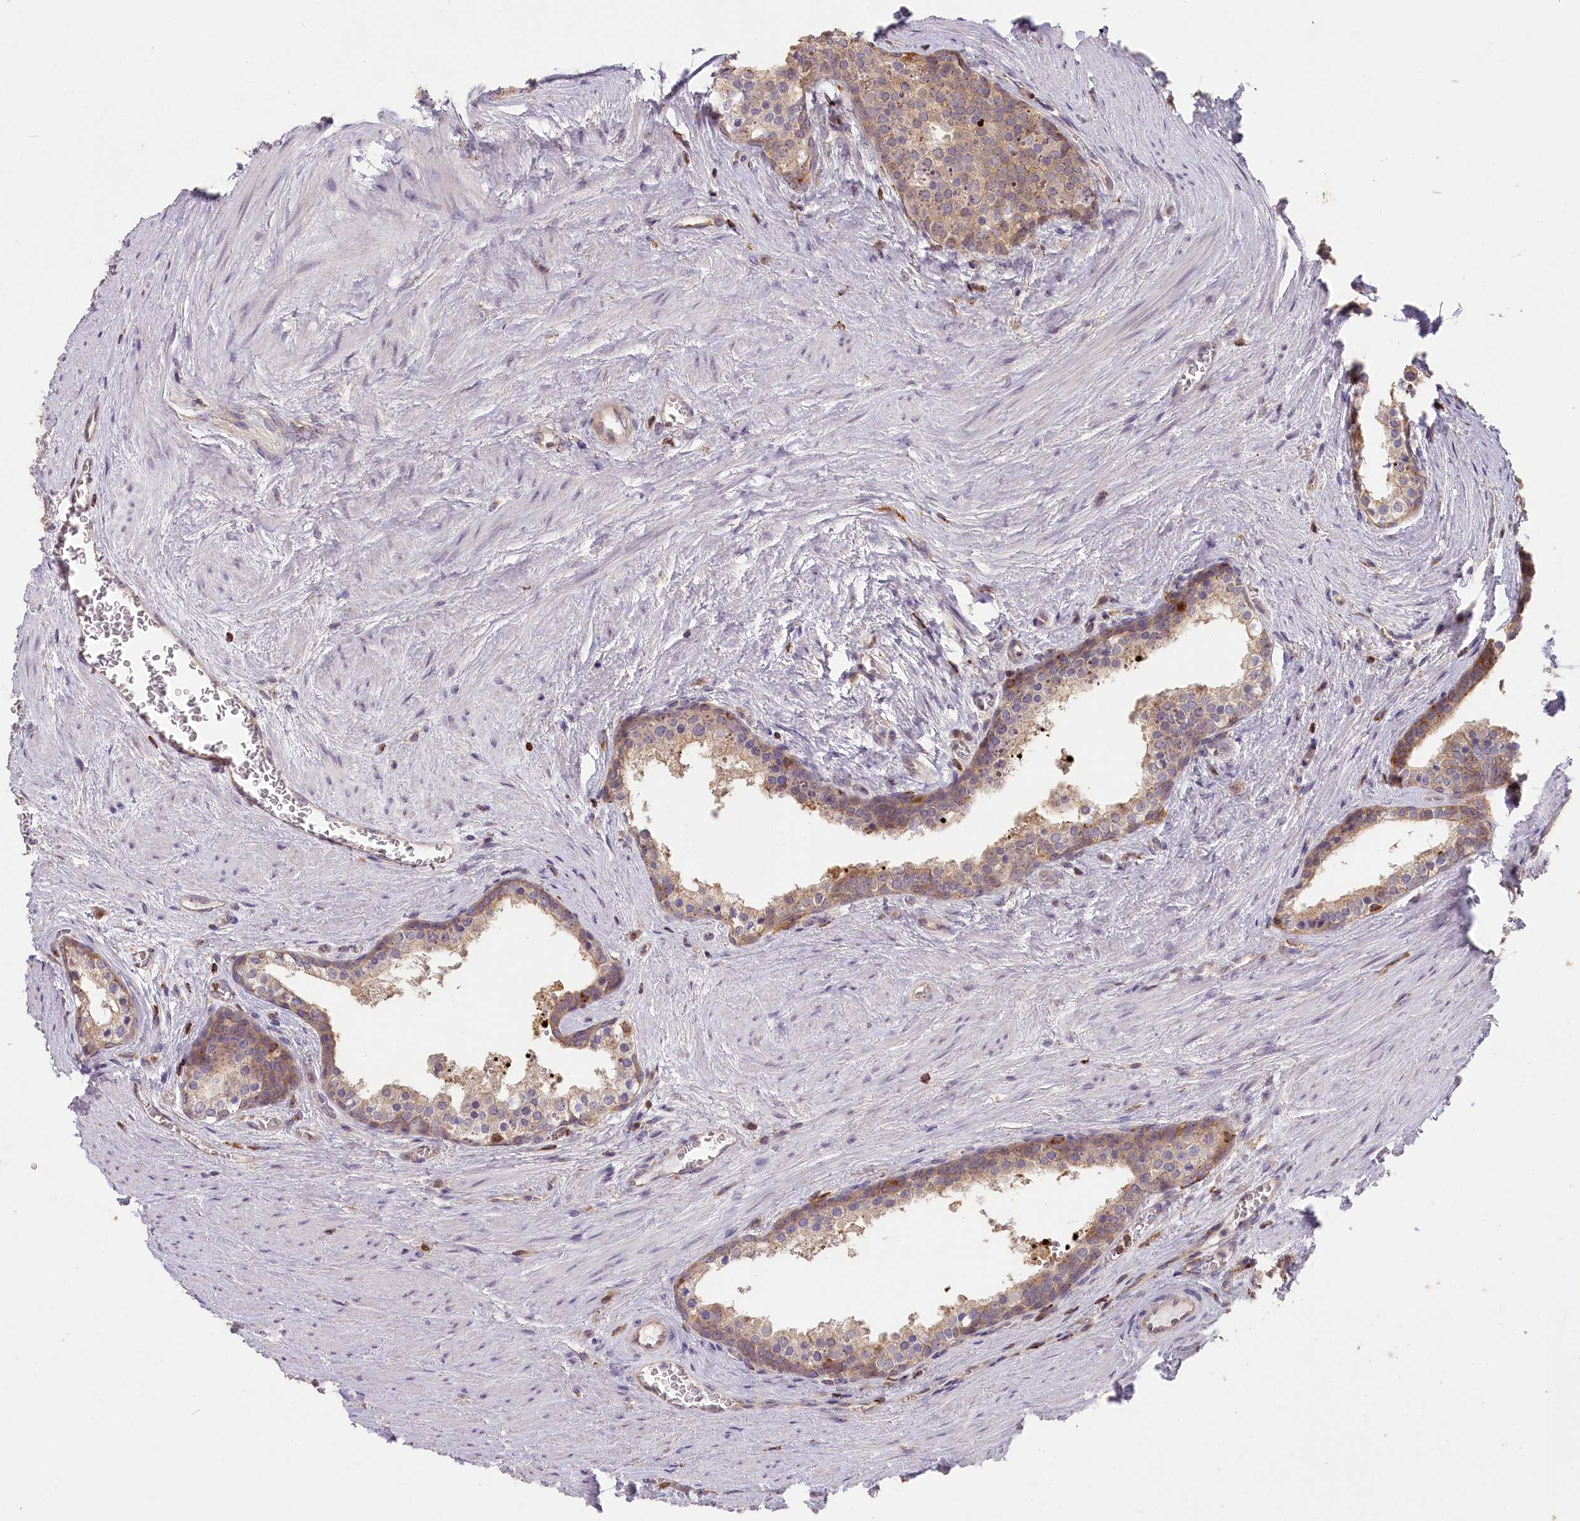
{"staining": {"intensity": "weak", "quantity": "25%-75%", "location": "cytoplasmic/membranous"}, "tissue": "prostate cancer", "cell_type": "Tumor cells", "image_type": "cancer", "snomed": [{"axis": "morphology", "description": "Adenocarcinoma, High grade"}, {"axis": "topography", "description": "Prostate"}], "caption": "Prostate adenocarcinoma (high-grade) stained for a protein exhibits weak cytoplasmic/membranous positivity in tumor cells.", "gene": "MADD", "patient": {"sex": "male", "age": 56}}